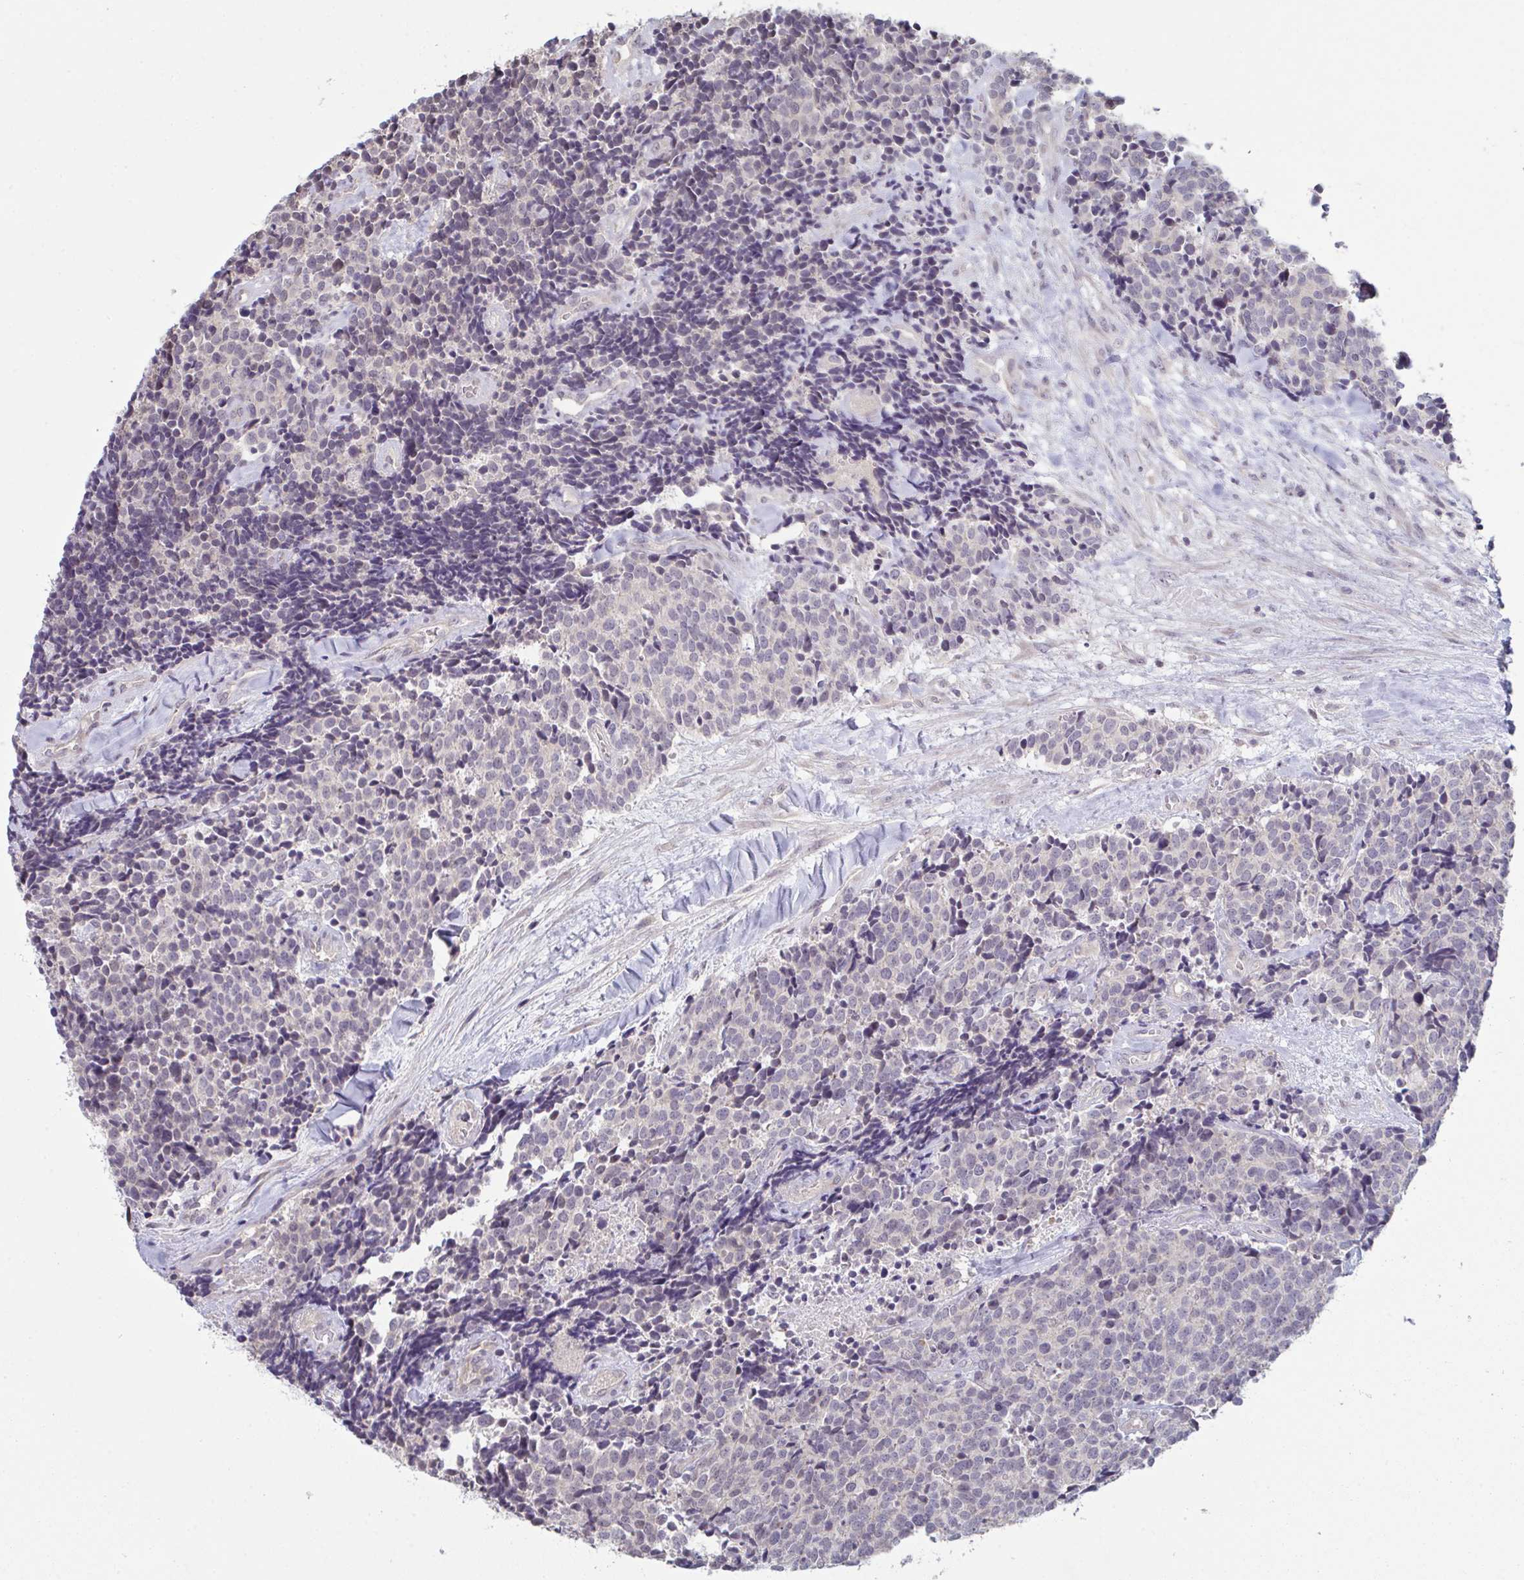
{"staining": {"intensity": "negative", "quantity": "none", "location": "none"}, "tissue": "carcinoid", "cell_type": "Tumor cells", "image_type": "cancer", "snomed": [{"axis": "morphology", "description": "Carcinoid, malignant, NOS"}, {"axis": "topography", "description": "Skin"}], "caption": "This is an IHC photomicrograph of carcinoid. There is no positivity in tumor cells.", "gene": "ZNF214", "patient": {"sex": "female", "age": 79}}